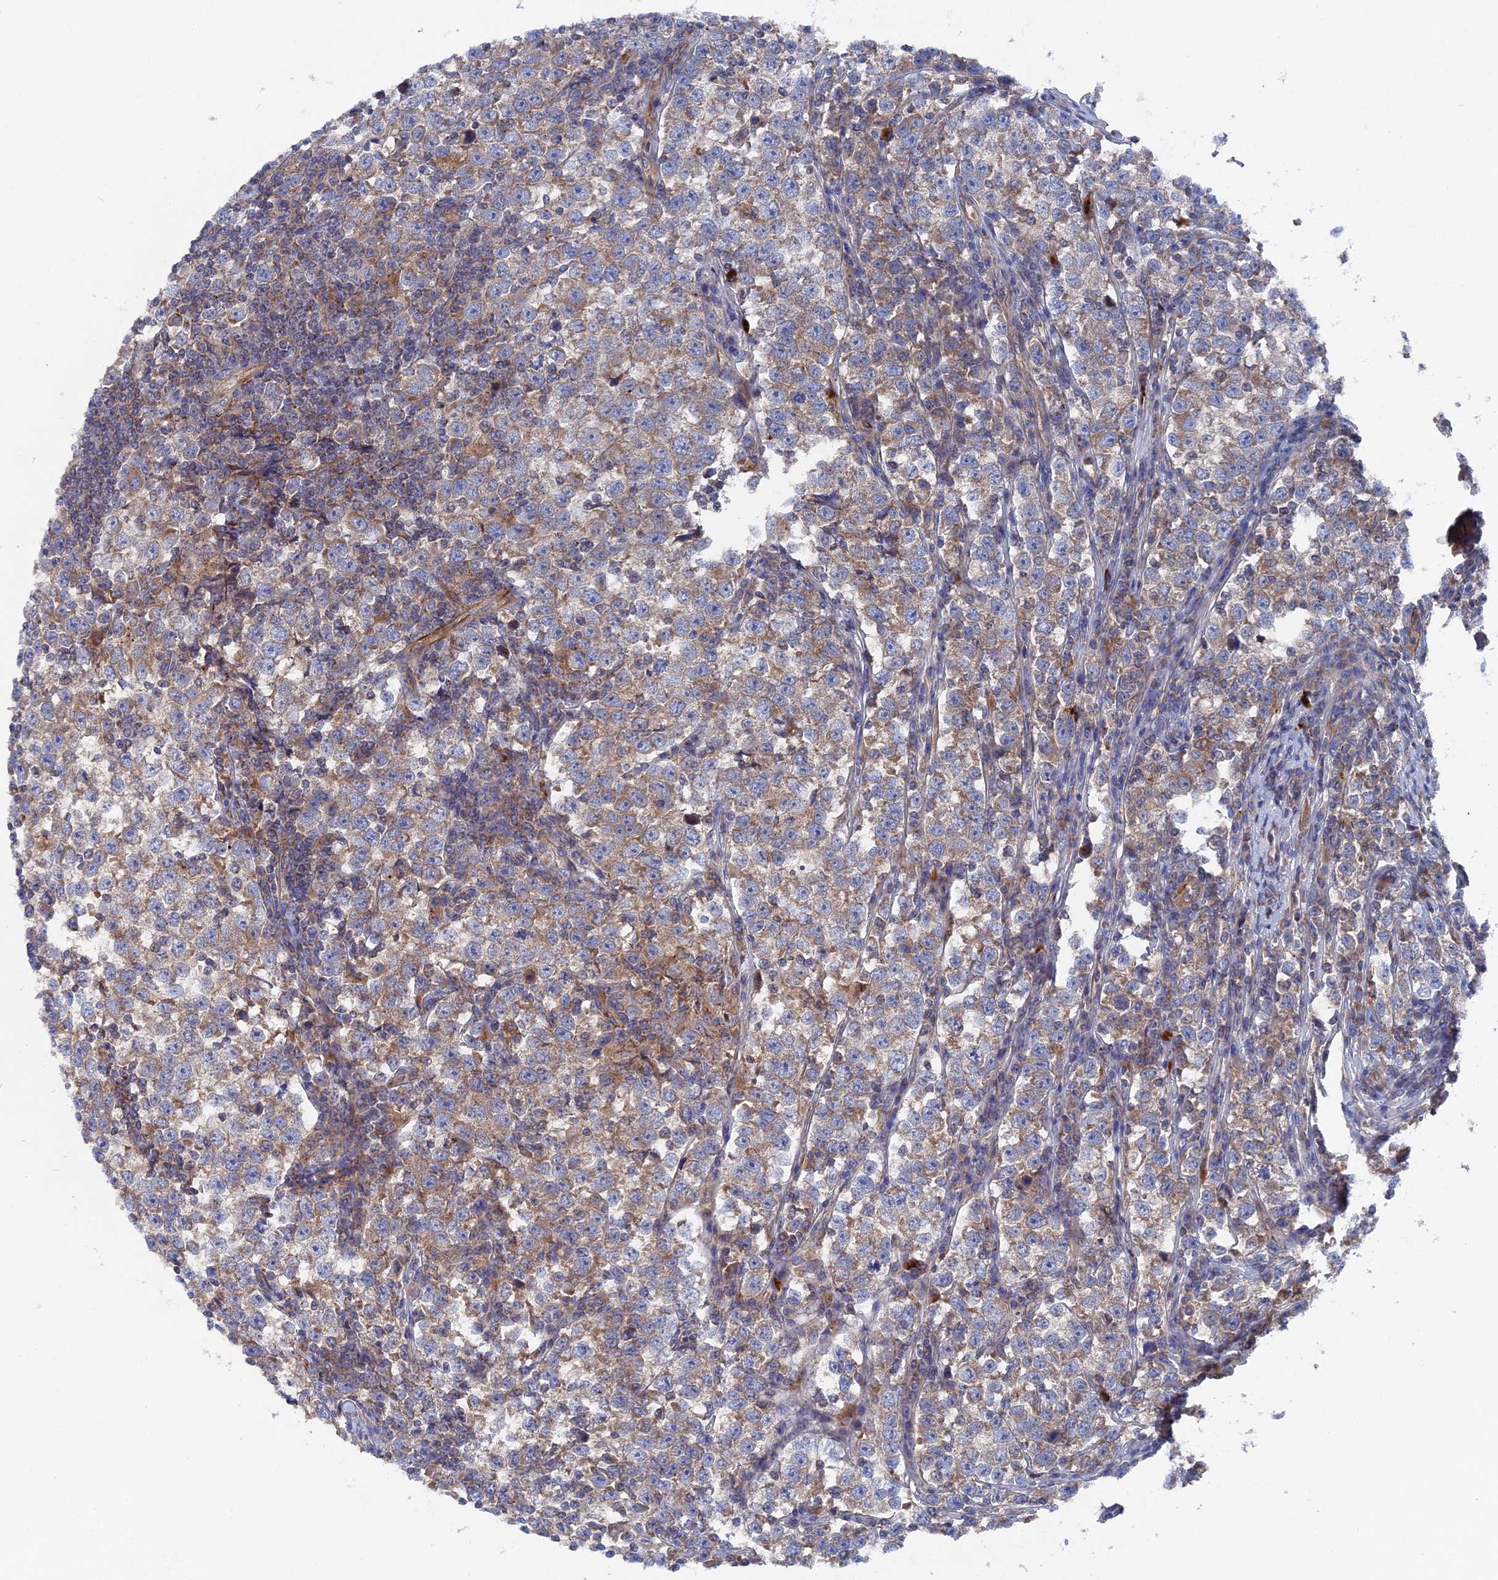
{"staining": {"intensity": "weak", "quantity": "25%-75%", "location": "cytoplasmic/membranous"}, "tissue": "testis cancer", "cell_type": "Tumor cells", "image_type": "cancer", "snomed": [{"axis": "morphology", "description": "Normal tissue, NOS"}, {"axis": "morphology", "description": "Seminoma, NOS"}, {"axis": "topography", "description": "Testis"}], "caption": "Human seminoma (testis) stained for a protein (brown) shows weak cytoplasmic/membranous positive positivity in approximately 25%-75% of tumor cells.", "gene": "SMG9", "patient": {"sex": "male", "age": 43}}